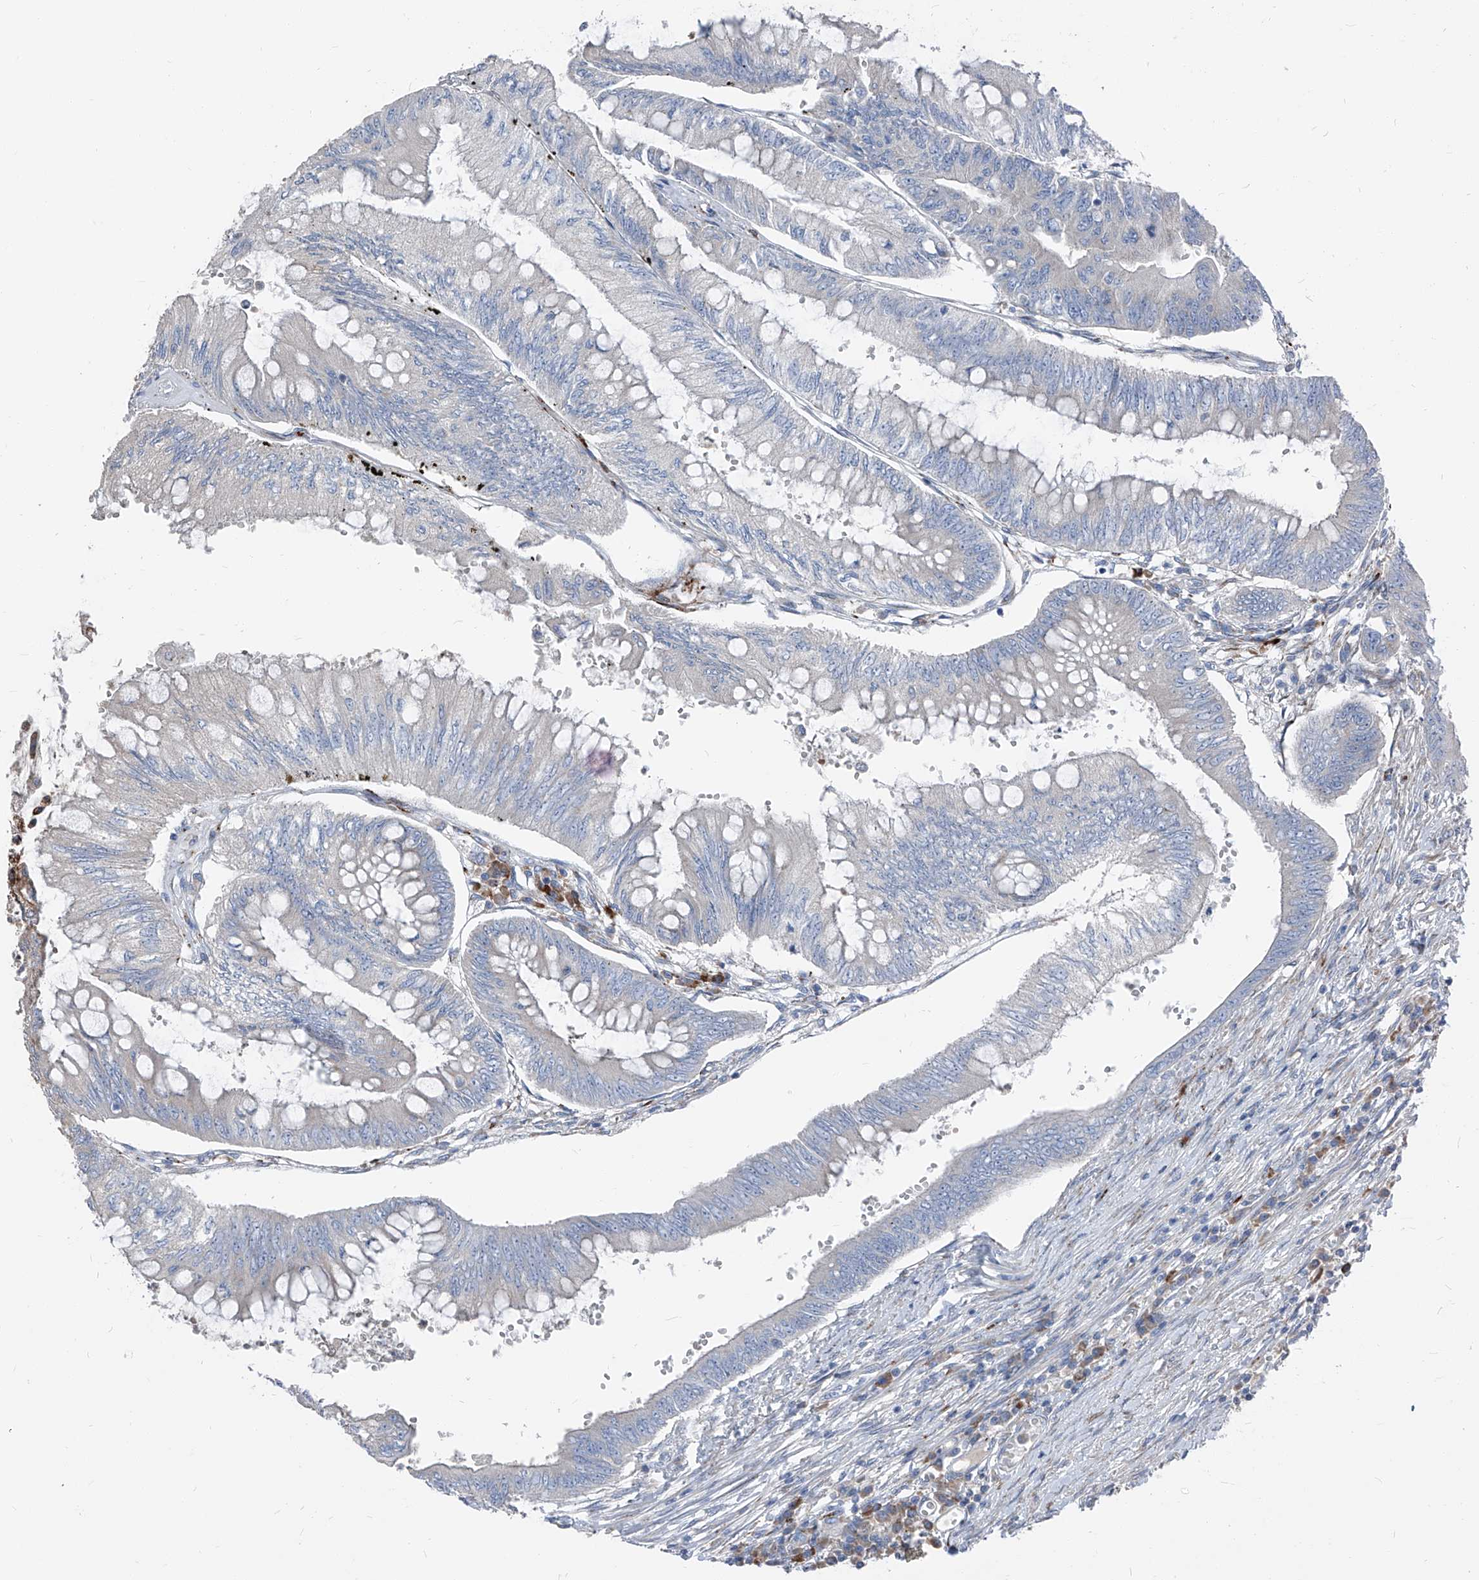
{"staining": {"intensity": "negative", "quantity": "none", "location": "none"}, "tissue": "colorectal cancer", "cell_type": "Tumor cells", "image_type": "cancer", "snomed": [{"axis": "morphology", "description": "Adenoma, NOS"}, {"axis": "morphology", "description": "Adenocarcinoma, NOS"}, {"axis": "topography", "description": "Colon"}], "caption": "DAB (3,3'-diaminobenzidine) immunohistochemical staining of human adenocarcinoma (colorectal) exhibits no significant positivity in tumor cells. (IHC, brightfield microscopy, high magnification).", "gene": "IFI27", "patient": {"sex": "male", "age": 79}}